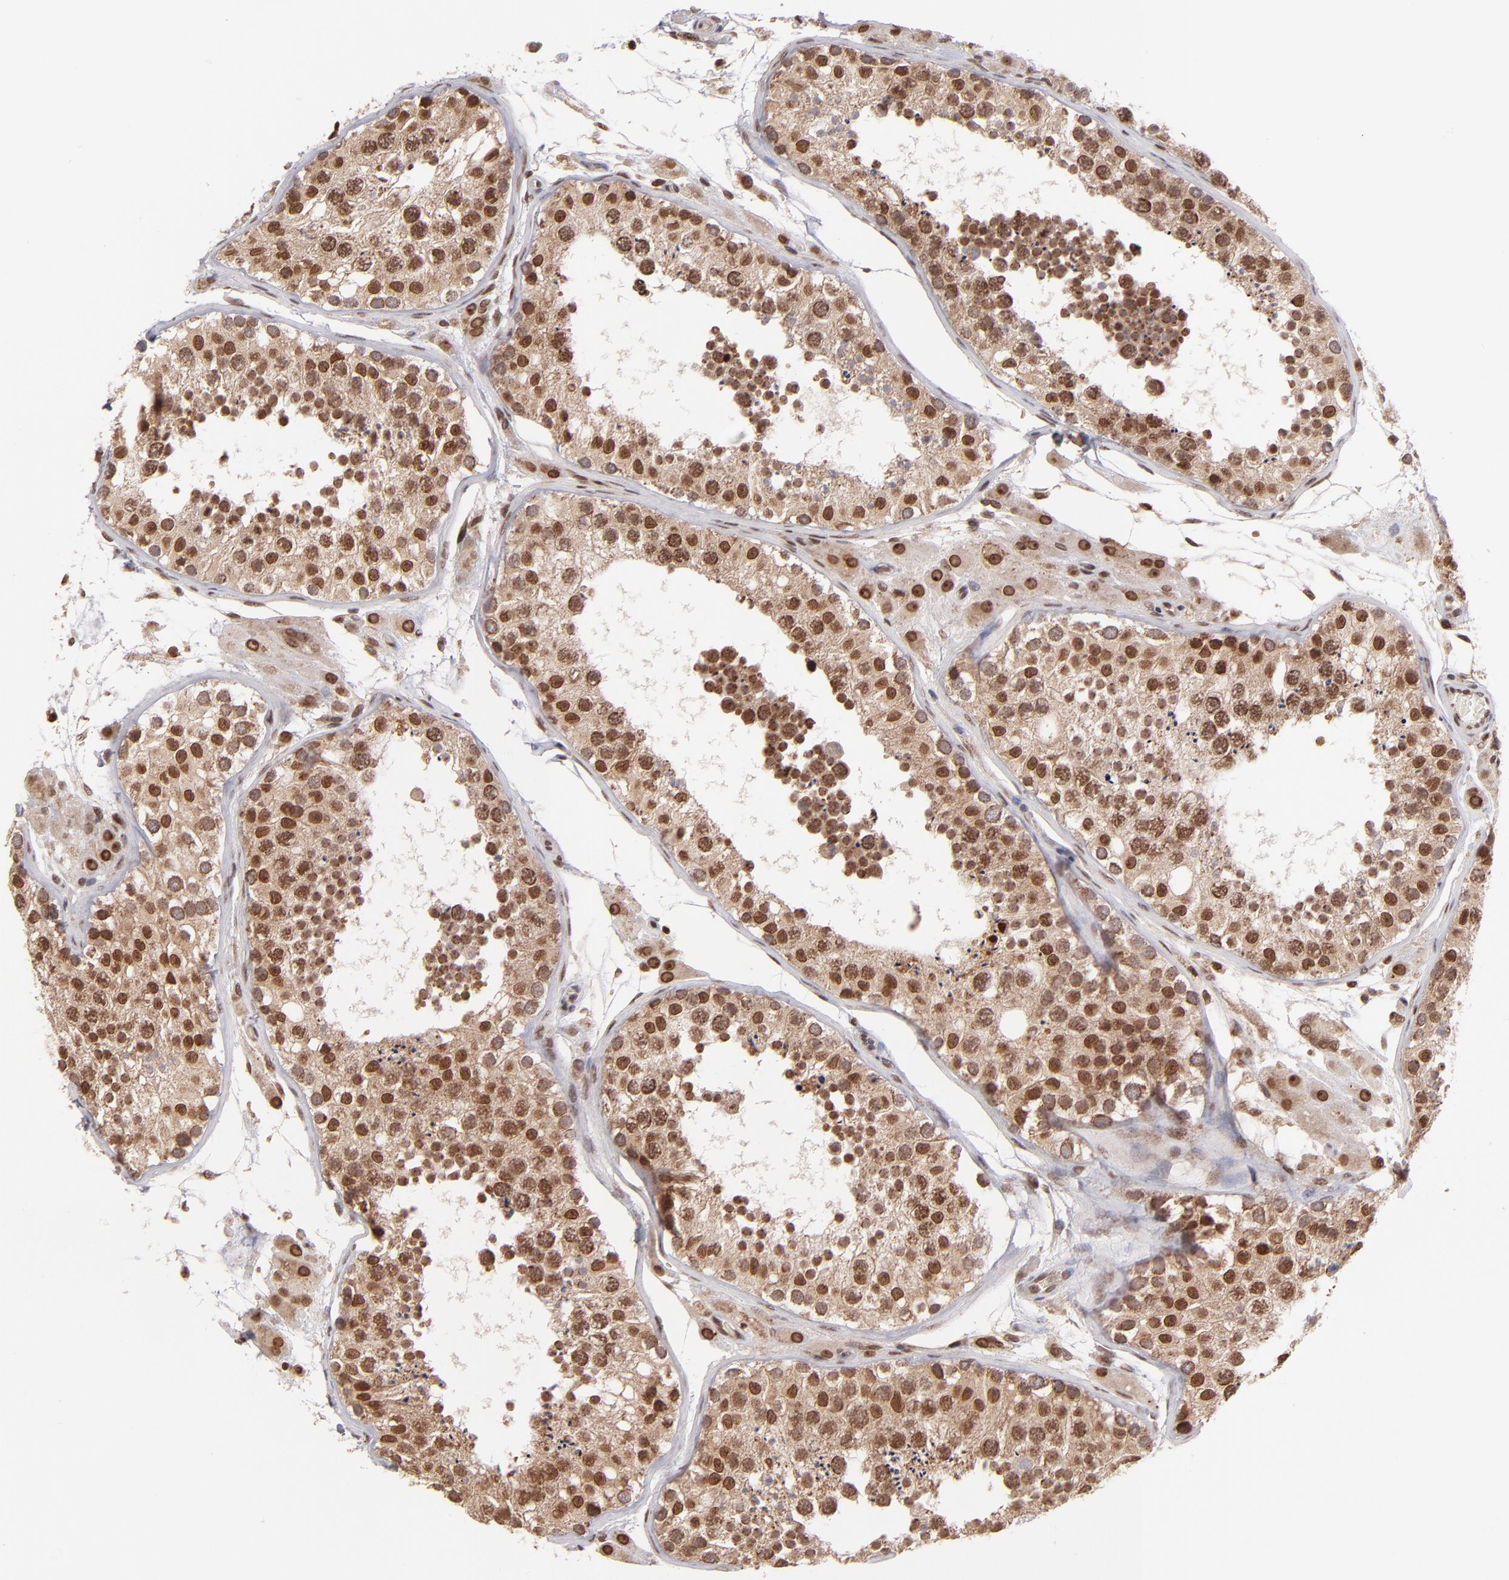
{"staining": {"intensity": "moderate", "quantity": ">75%", "location": "cytoplasmic/membranous,nuclear"}, "tissue": "testis", "cell_type": "Cells in seminiferous ducts", "image_type": "normal", "snomed": [{"axis": "morphology", "description": "Normal tissue, NOS"}, {"axis": "topography", "description": "Testis"}], "caption": "Moderate cytoplasmic/membranous,nuclear positivity is appreciated in approximately >75% of cells in seminiferous ducts in normal testis. The protein of interest is shown in brown color, while the nuclei are stained blue.", "gene": "TOP1MT", "patient": {"sex": "male", "age": 26}}